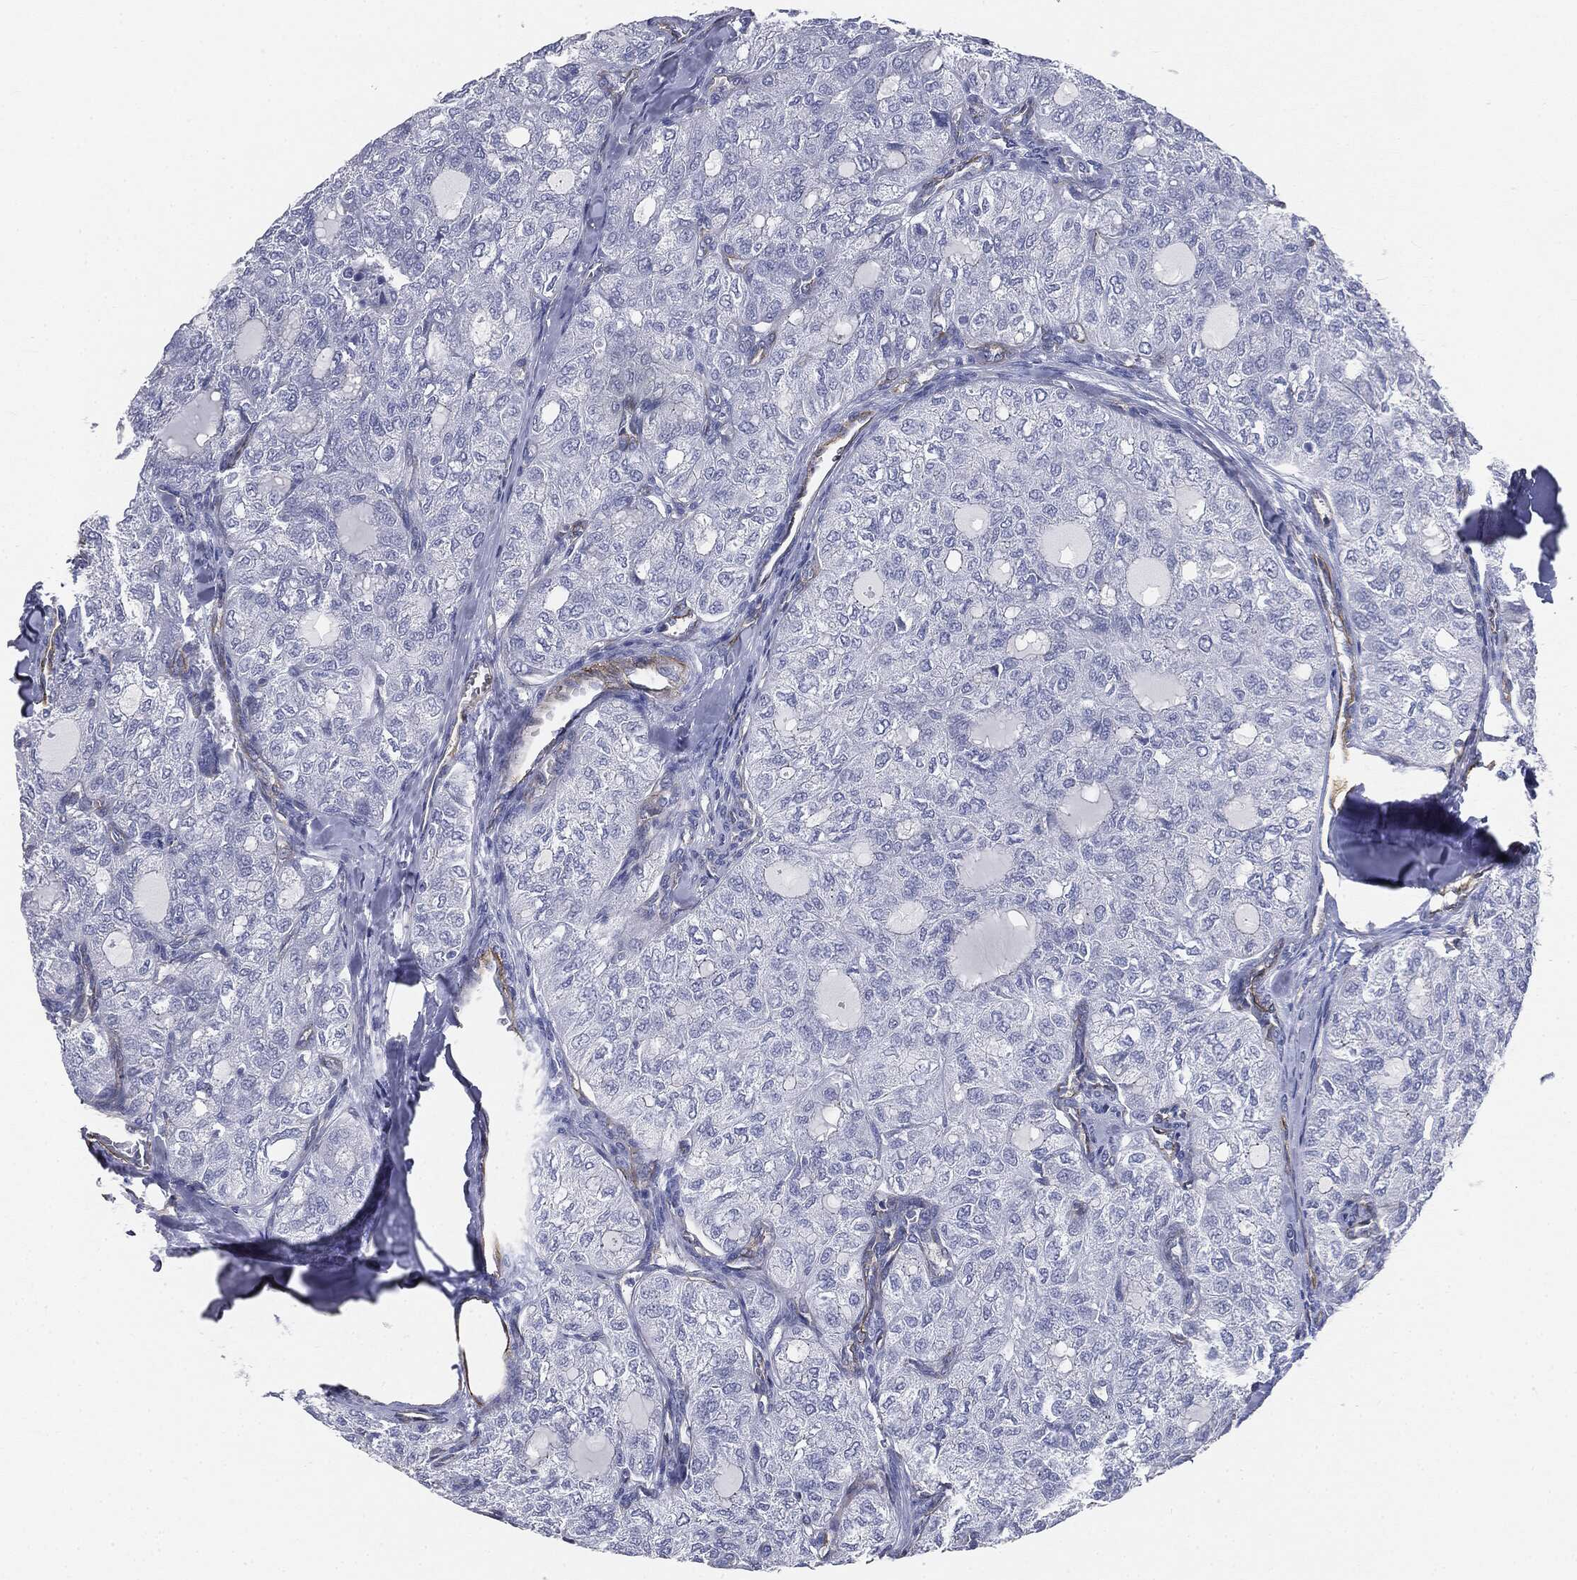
{"staining": {"intensity": "negative", "quantity": "none", "location": "none"}, "tissue": "thyroid cancer", "cell_type": "Tumor cells", "image_type": "cancer", "snomed": [{"axis": "morphology", "description": "Follicular adenoma carcinoma, NOS"}, {"axis": "topography", "description": "Thyroid gland"}], "caption": "IHC of human thyroid cancer (follicular adenoma carcinoma) demonstrates no positivity in tumor cells.", "gene": "MUC5AC", "patient": {"sex": "male", "age": 75}}